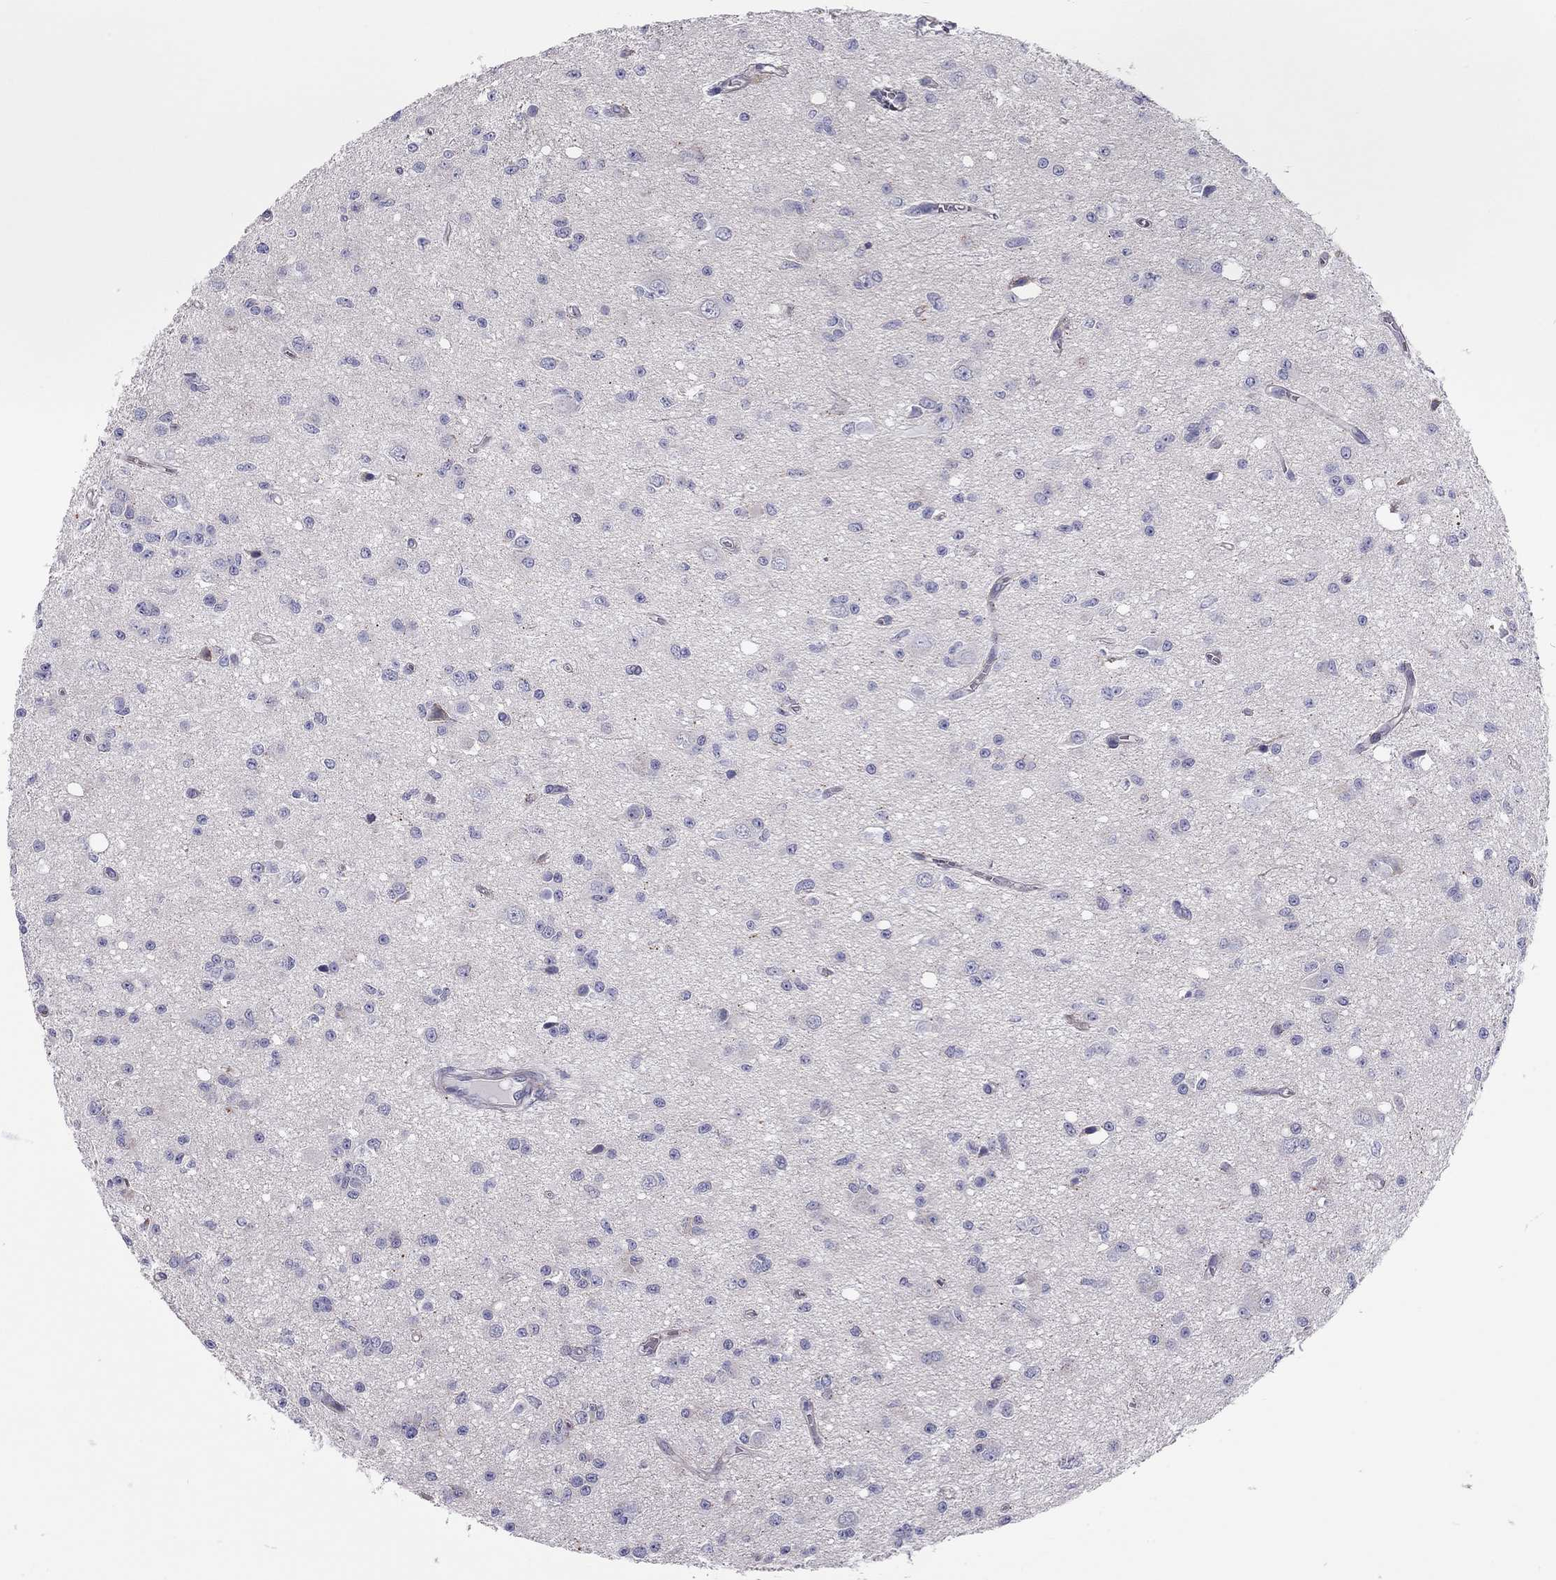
{"staining": {"intensity": "negative", "quantity": "none", "location": "none"}, "tissue": "glioma", "cell_type": "Tumor cells", "image_type": "cancer", "snomed": [{"axis": "morphology", "description": "Glioma, malignant, Low grade"}, {"axis": "topography", "description": "Brain"}], "caption": "IHC of glioma exhibits no expression in tumor cells.", "gene": "SCARB1", "patient": {"sex": "female", "age": 45}}